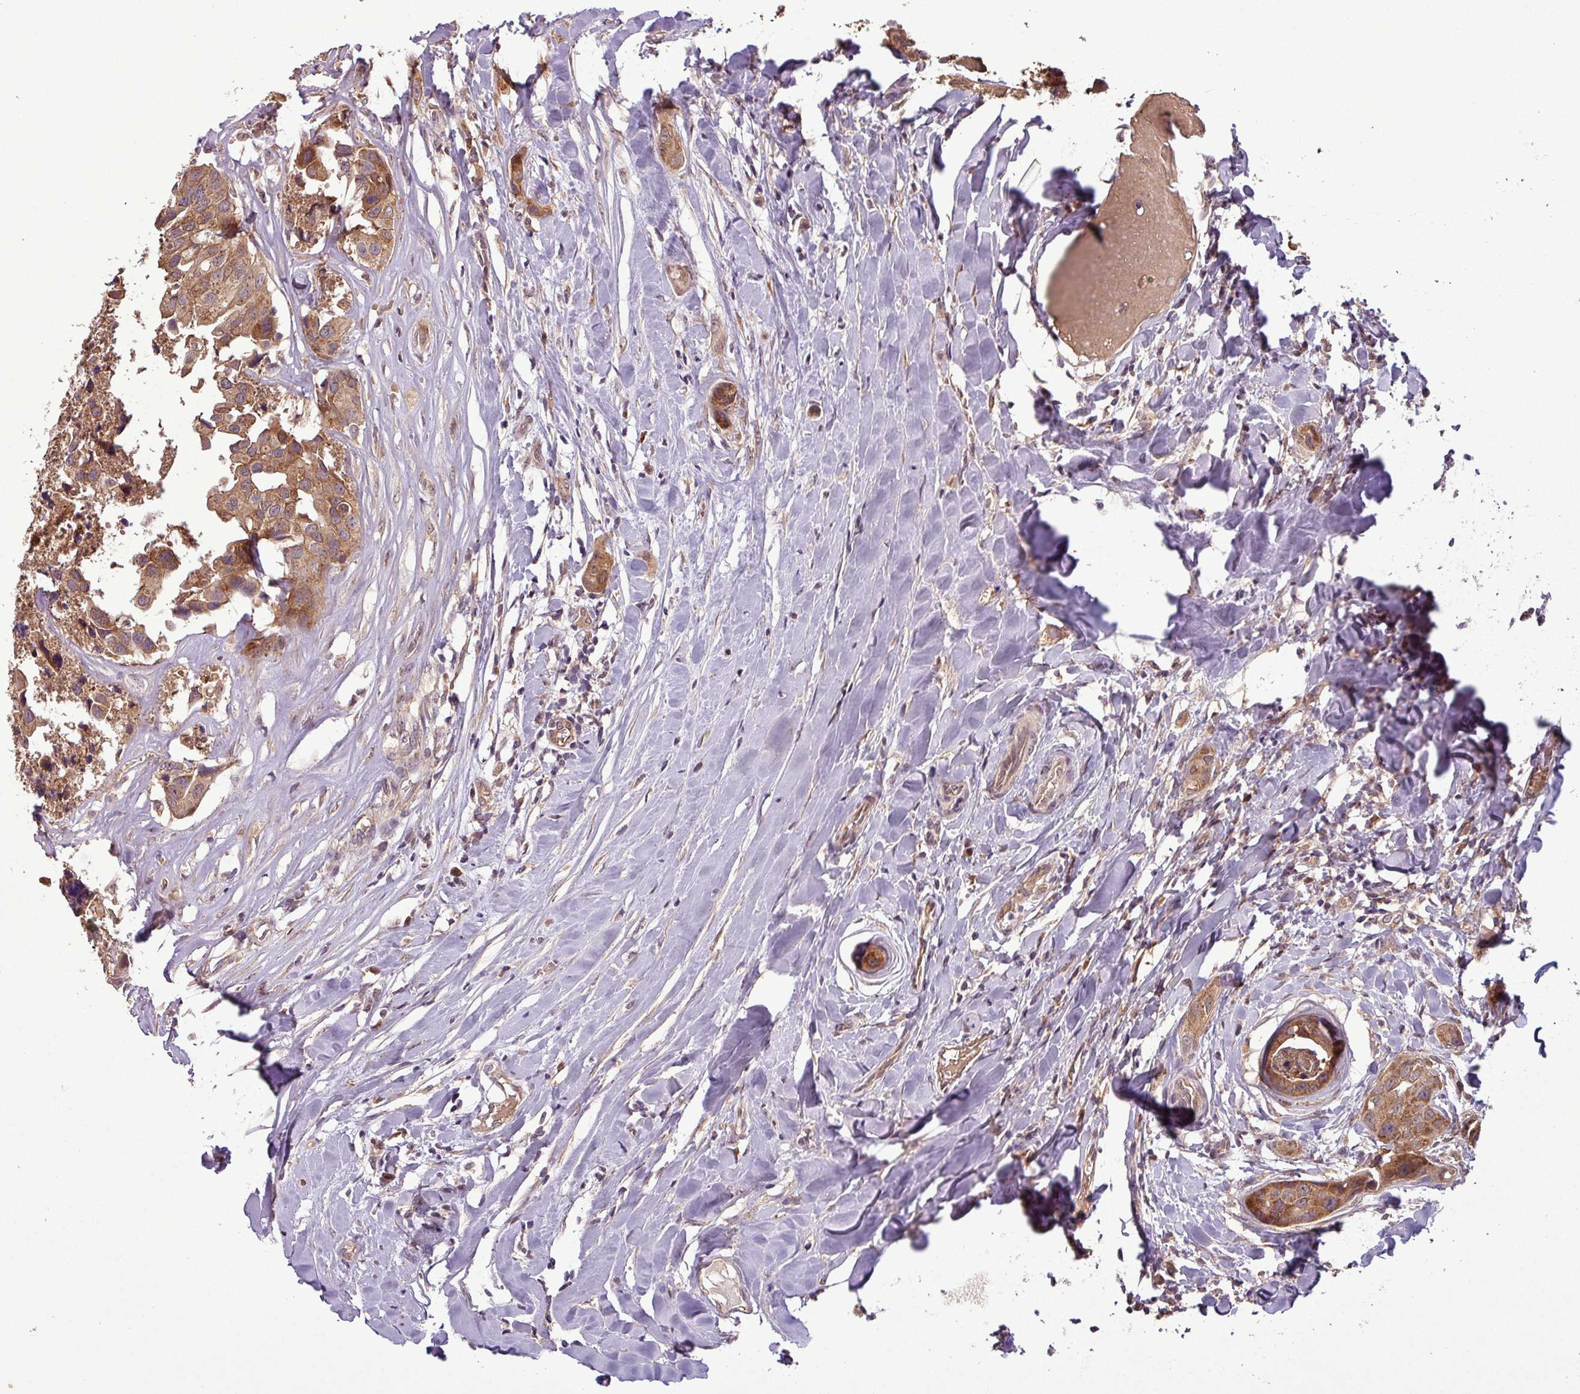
{"staining": {"intensity": "moderate", "quantity": ">75%", "location": "cytoplasmic/membranous"}, "tissue": "head and neck cancer", "cell_type": "Tumor cells", "image_type": "cancer", "snomed": [{"axis": "morphology", "description": "Adenocarcinoma, NOS"}, {"axis": "morphology", "description": "Adenocarcinoma, metastatic, NOS"}, {"axis": "topography", "description": "Head-Neck"}], "caption": "Human head and neck cancer stained for a protein (brown) shows moderate cytoplasmic/membranous positive expression in about >75% of tumor cells.", "gene": "NT5C3A", "patient": {"sex": "male", "age": 75}}